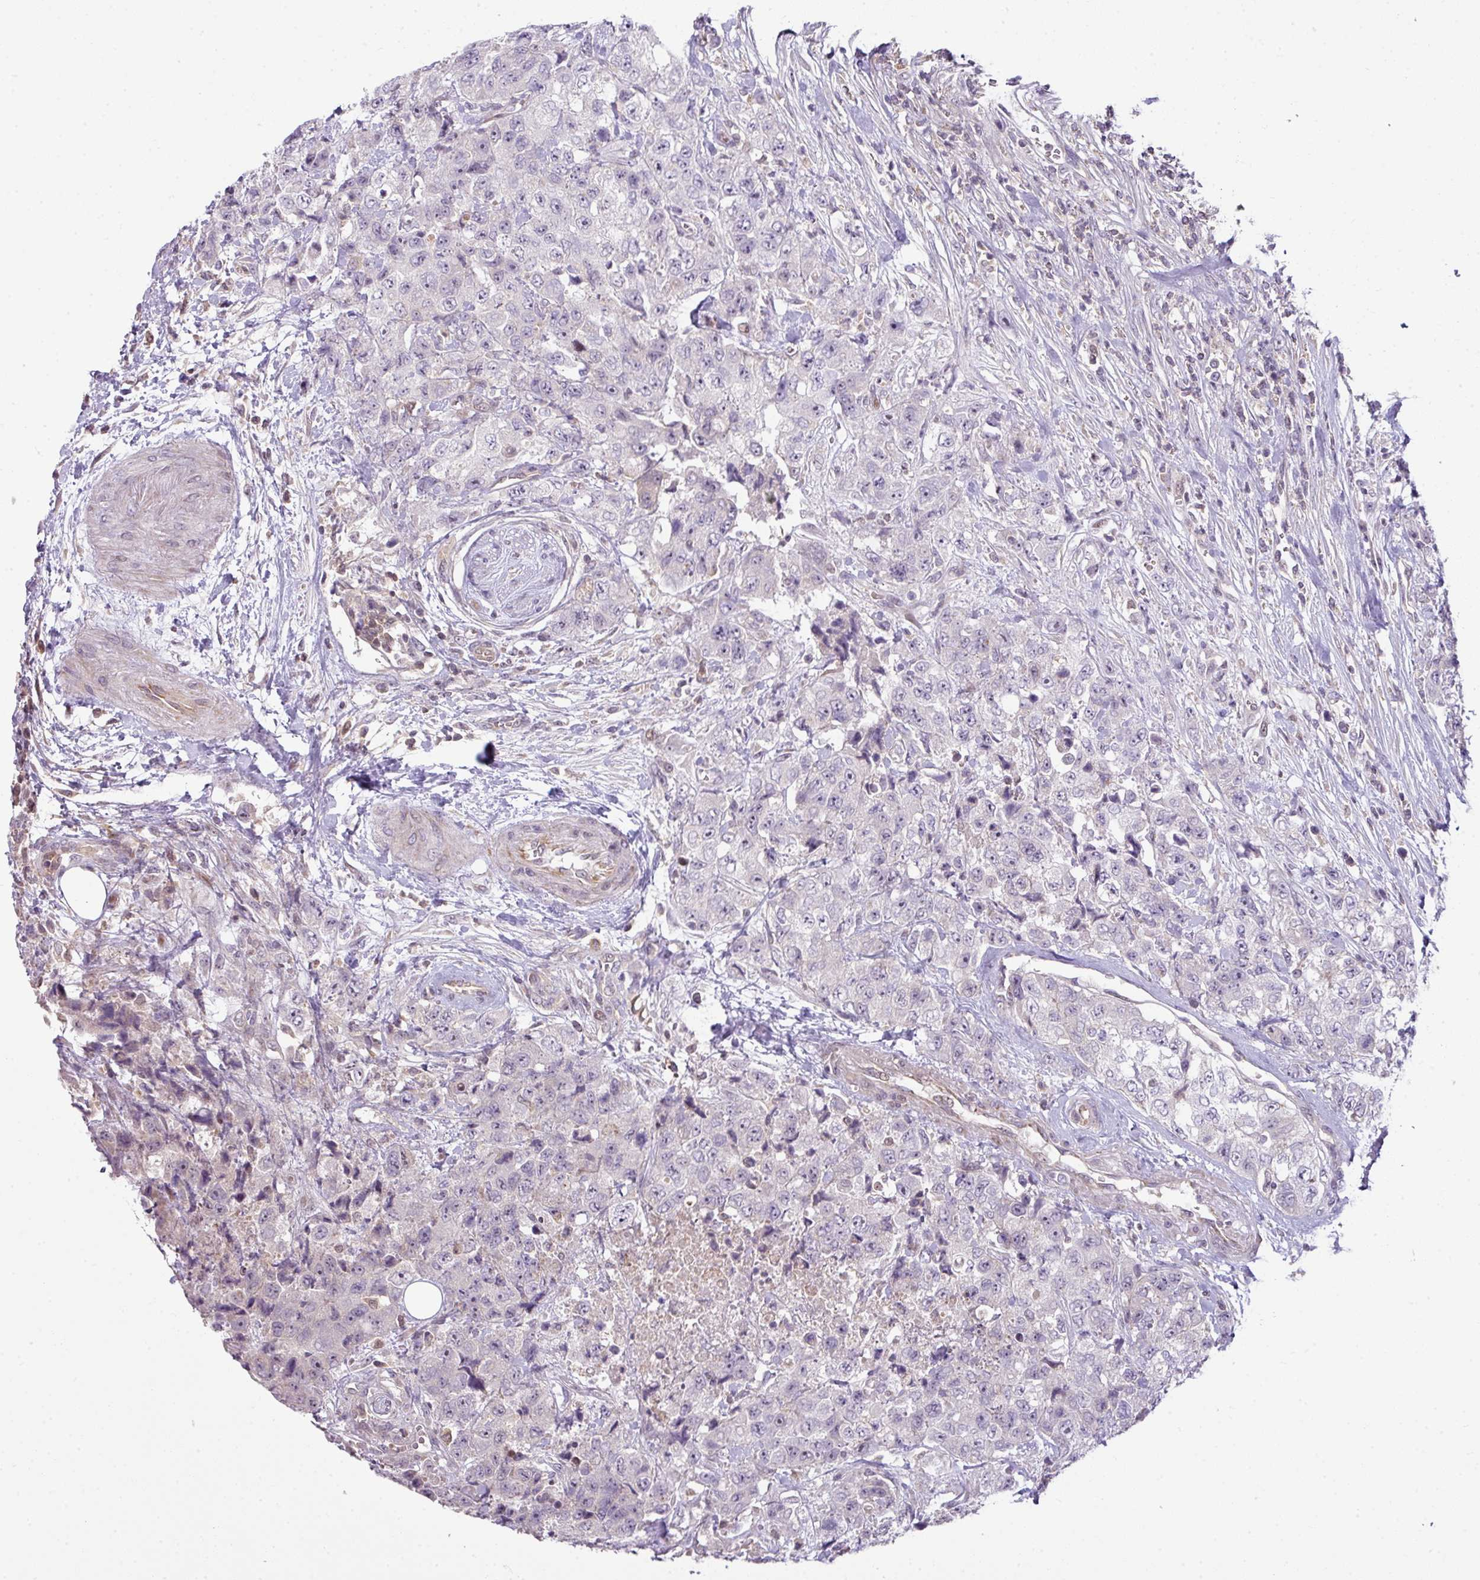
{"staining": {"intensity": "negative", "quantity": "none", "location": "none"}, "tissue": "urothelial cancer", "cell_type": "Tumor cells", "image_type": "cancer", "snomed": [{"axis": "morphology", "description": "Urothelial carcinoma, High grade"}, {"axis": "topography", "description": "Urinary bladder"}], "caption": "Immunohistochemical staining of human urothelial cancer demonstrates no significant positivity in tumor cells.", "gene": "STAT5A", "patient": {"sex": "female", "age": 78}}